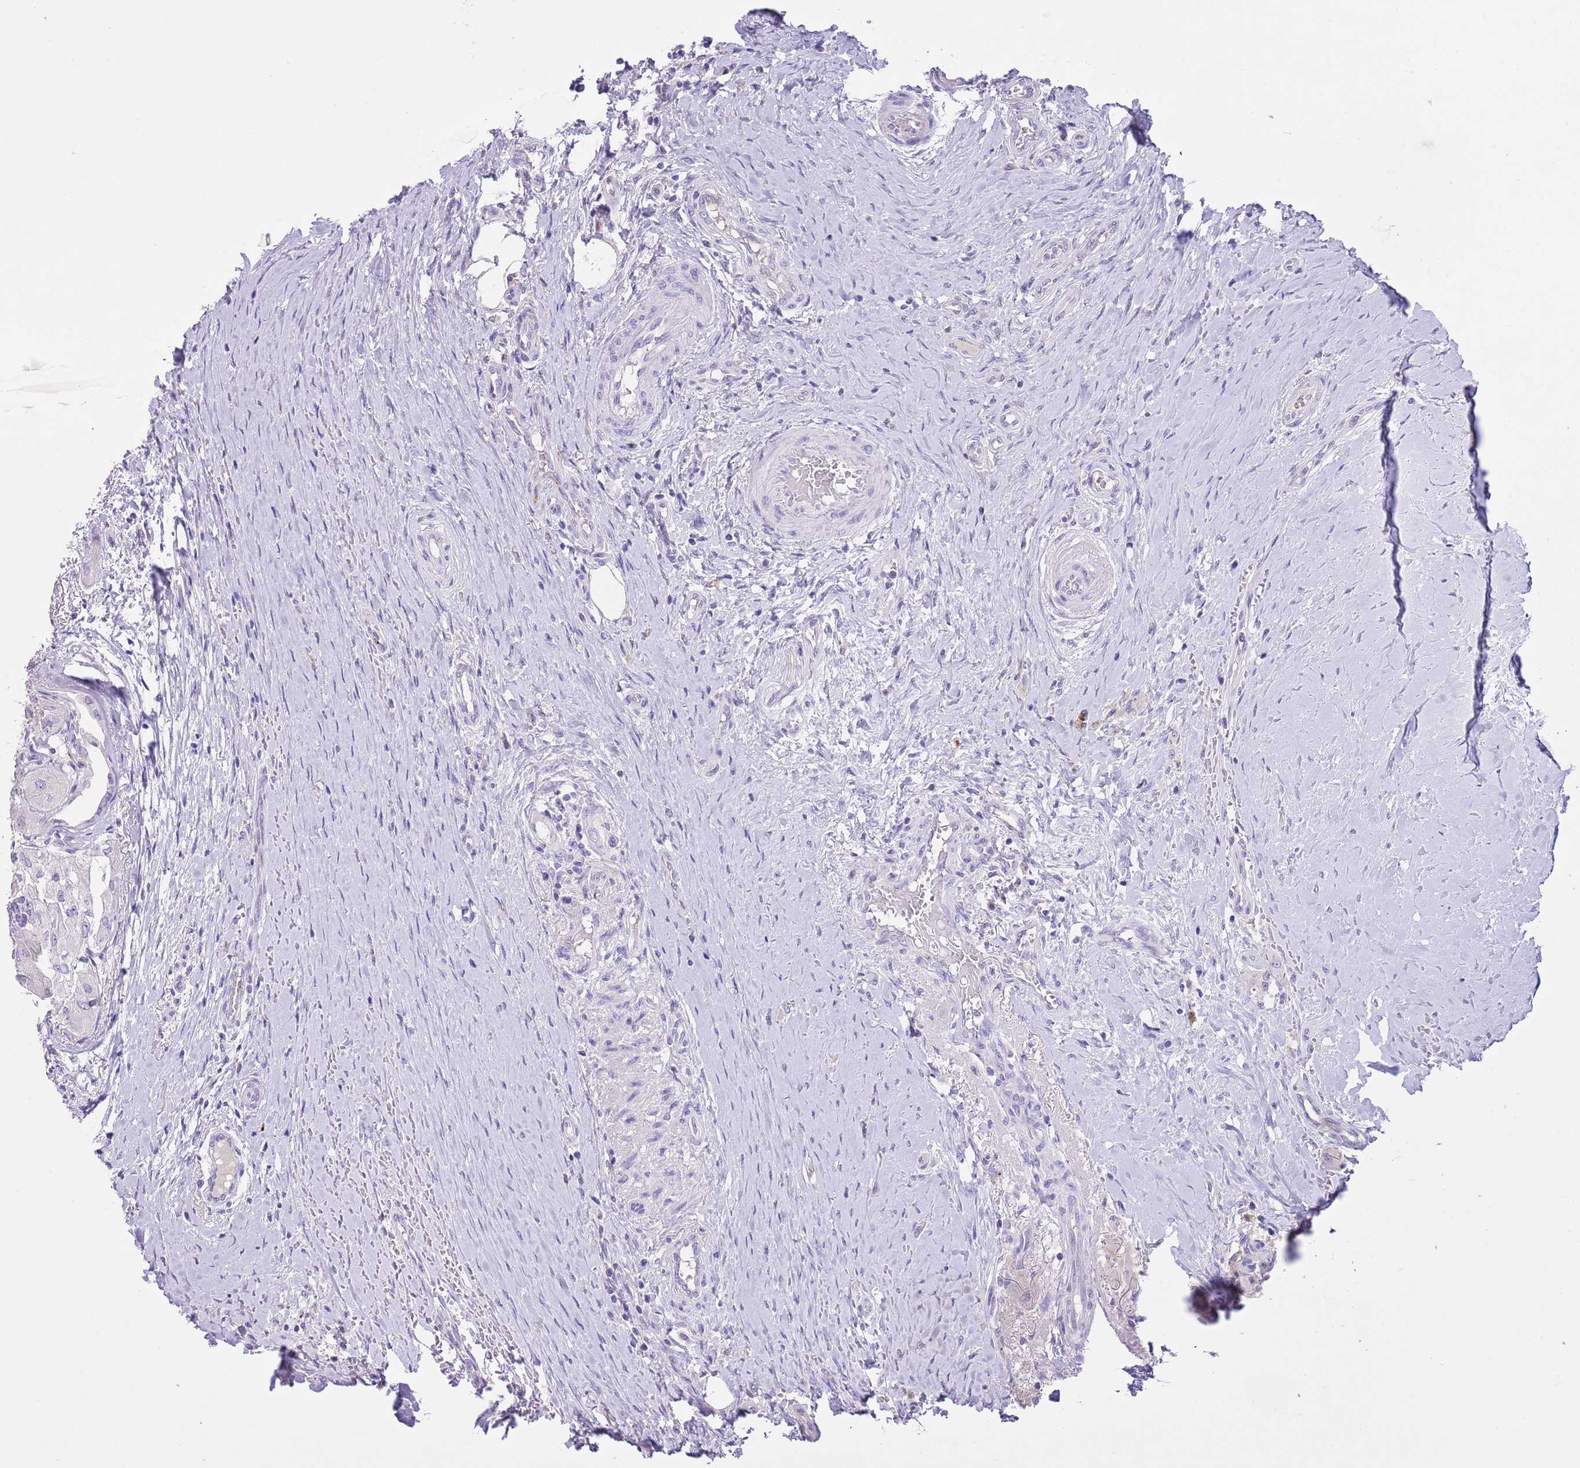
{"staining": {"intensity": "negative", "quantity": "none", "location": "none"}, "tissue": "thyroid cancer", "cell_type": "Tumor cells", "image_type": "cancer", "snomed": [{"axis": "morphology", "description": "Papillary adenocarcinoma, NOS"}, {"axis": "topography", "description": "Thyroid gland"}], "caption": "High power microscopy image of an immunohistochemistry (IHC) micrograph of thyroid cancer, revealing no significant expression in tumor cells.", "gene": "CLEC2A", "patient": {"sex": "female", "age": 59}}